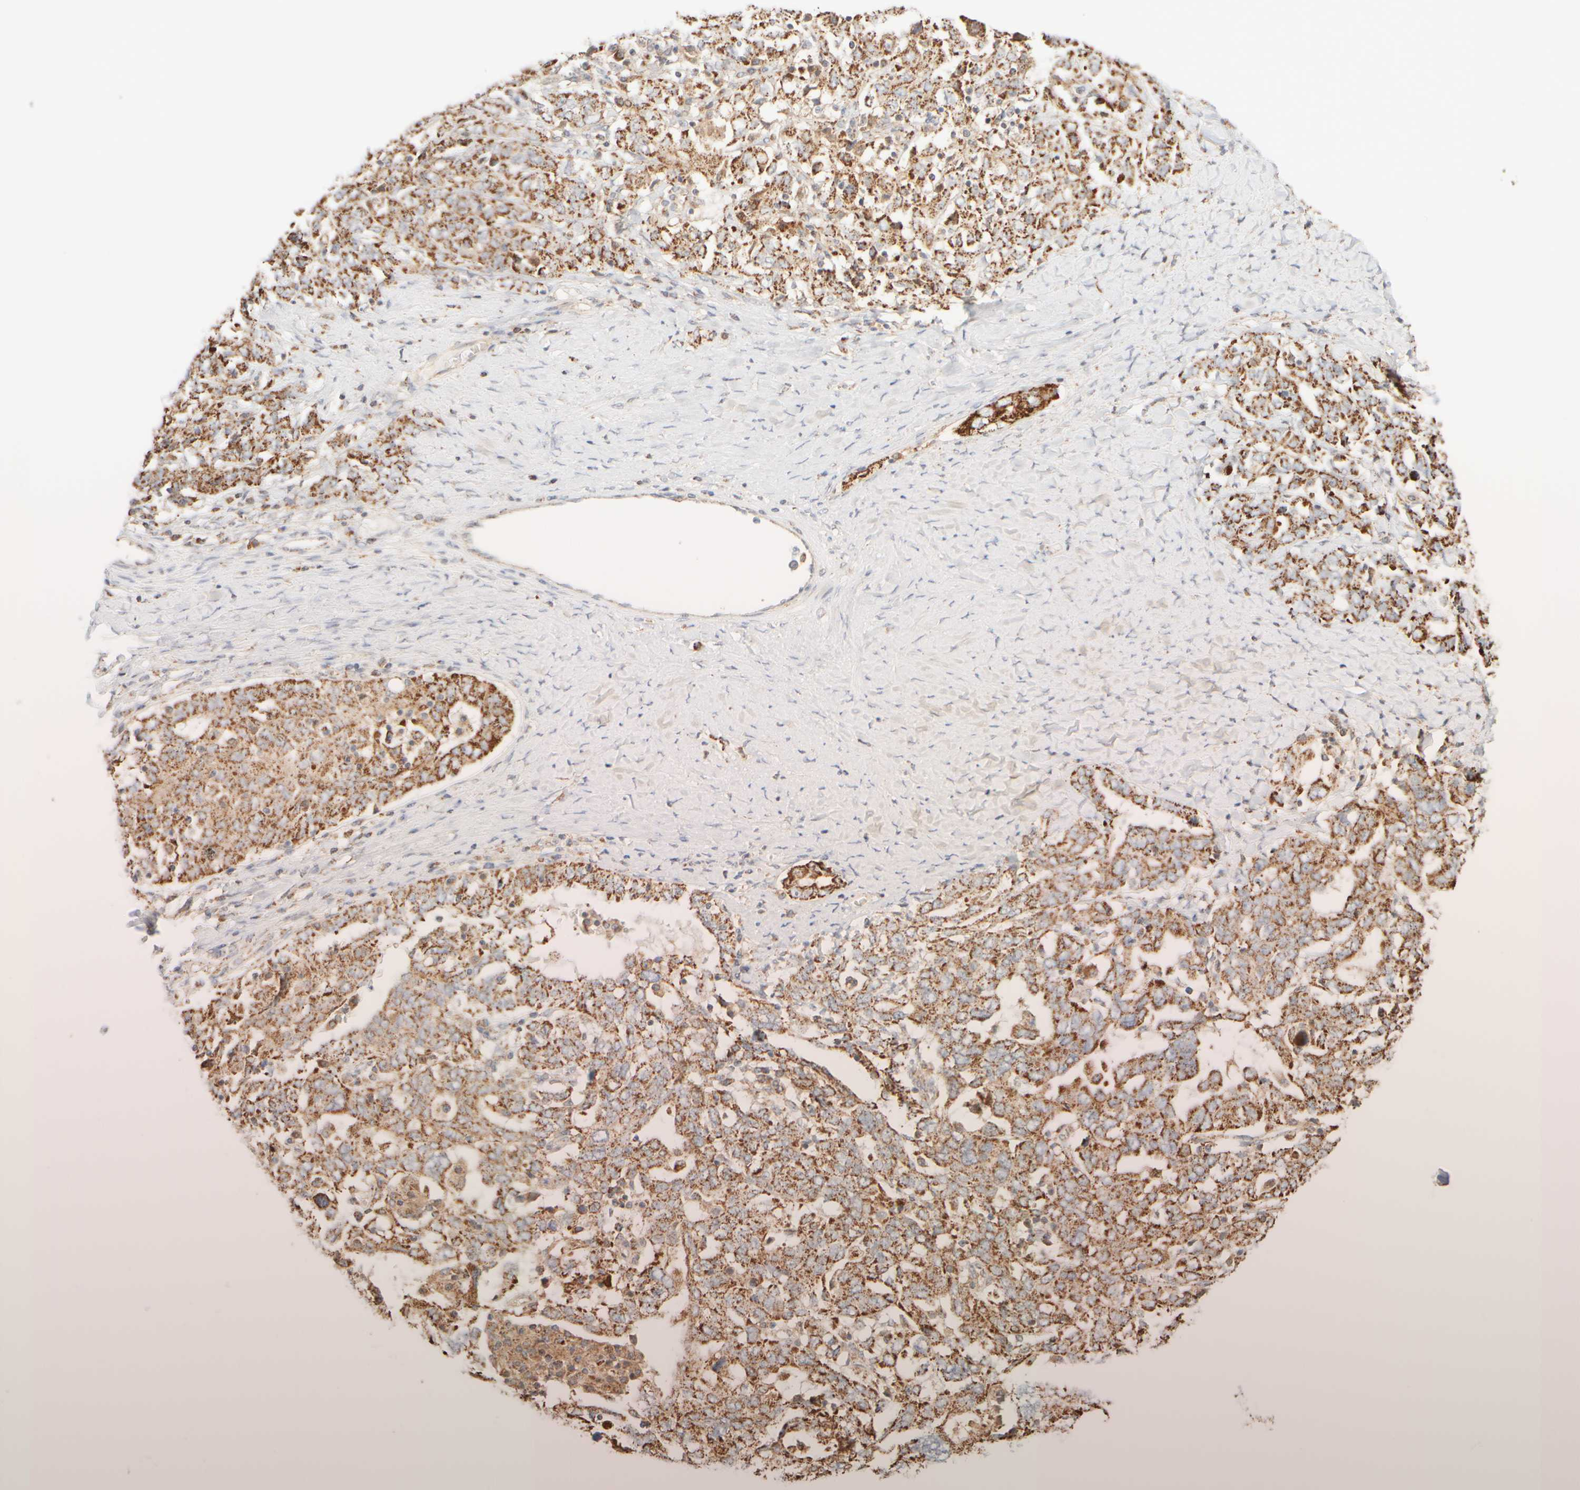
{"staining": {"intensity": "strong", "quantity": ">75%", "location": "cytoplasmic/membranous"}, "tissue": "ovarian cancer", "cell_type": "Tumor cells", "image_type": "cancer", "snomed": [{"axis": "morphology", "description": "Carcinoma, endometroid"}, {"axis": "topography", "description": "Ovary"}], "caption": "Ovarian cancer (endometroid carcinoma) stained with DAB (3,3'-diaminobenzidine) immunohistochemistry reveals high levels of strong cytoplasmic/membranous expression in about >75% of tumor cells.", "gene": "APBB2", "patient": {"sex": "female", "age": 62}}